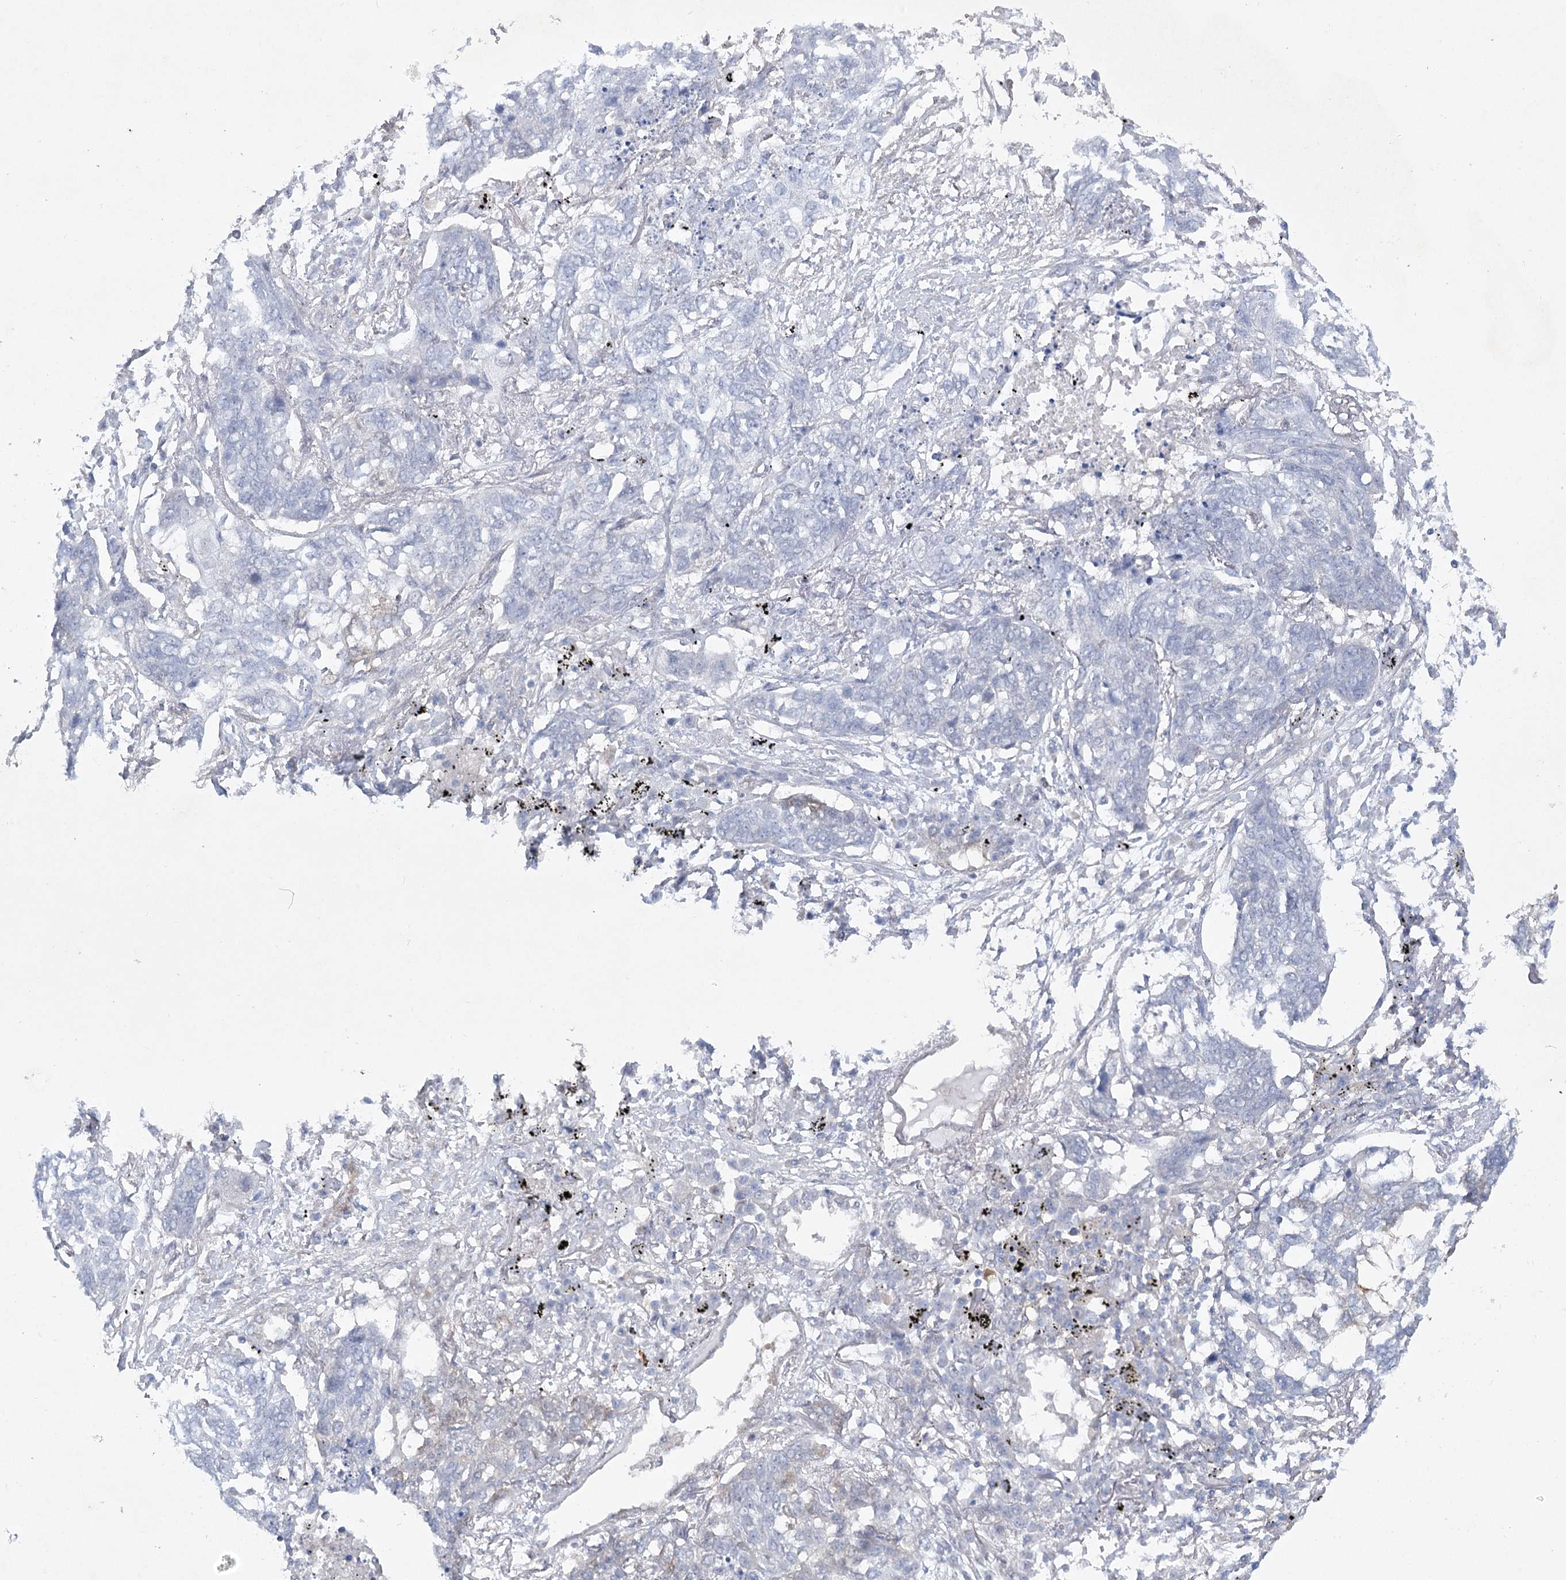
{"staining": {"intensity": "negative", "quantity": "none", "location": "none"}, "tissue": "lung cancer", "cell_type": "Tumor cells", "image_type": "cancer", "snomed": [{"axis": "morphology", "description": "Squamous cell carcinoma, NOS"}, {"axis": "topography", "description": "Lung"}], "caption": "Lung squamous cell carcinoma was stained to show a protein in brown. There is no significant expression in tumor cells.", "gene": "AAMDC", "patient": {"sex": "female", "age": 63}}